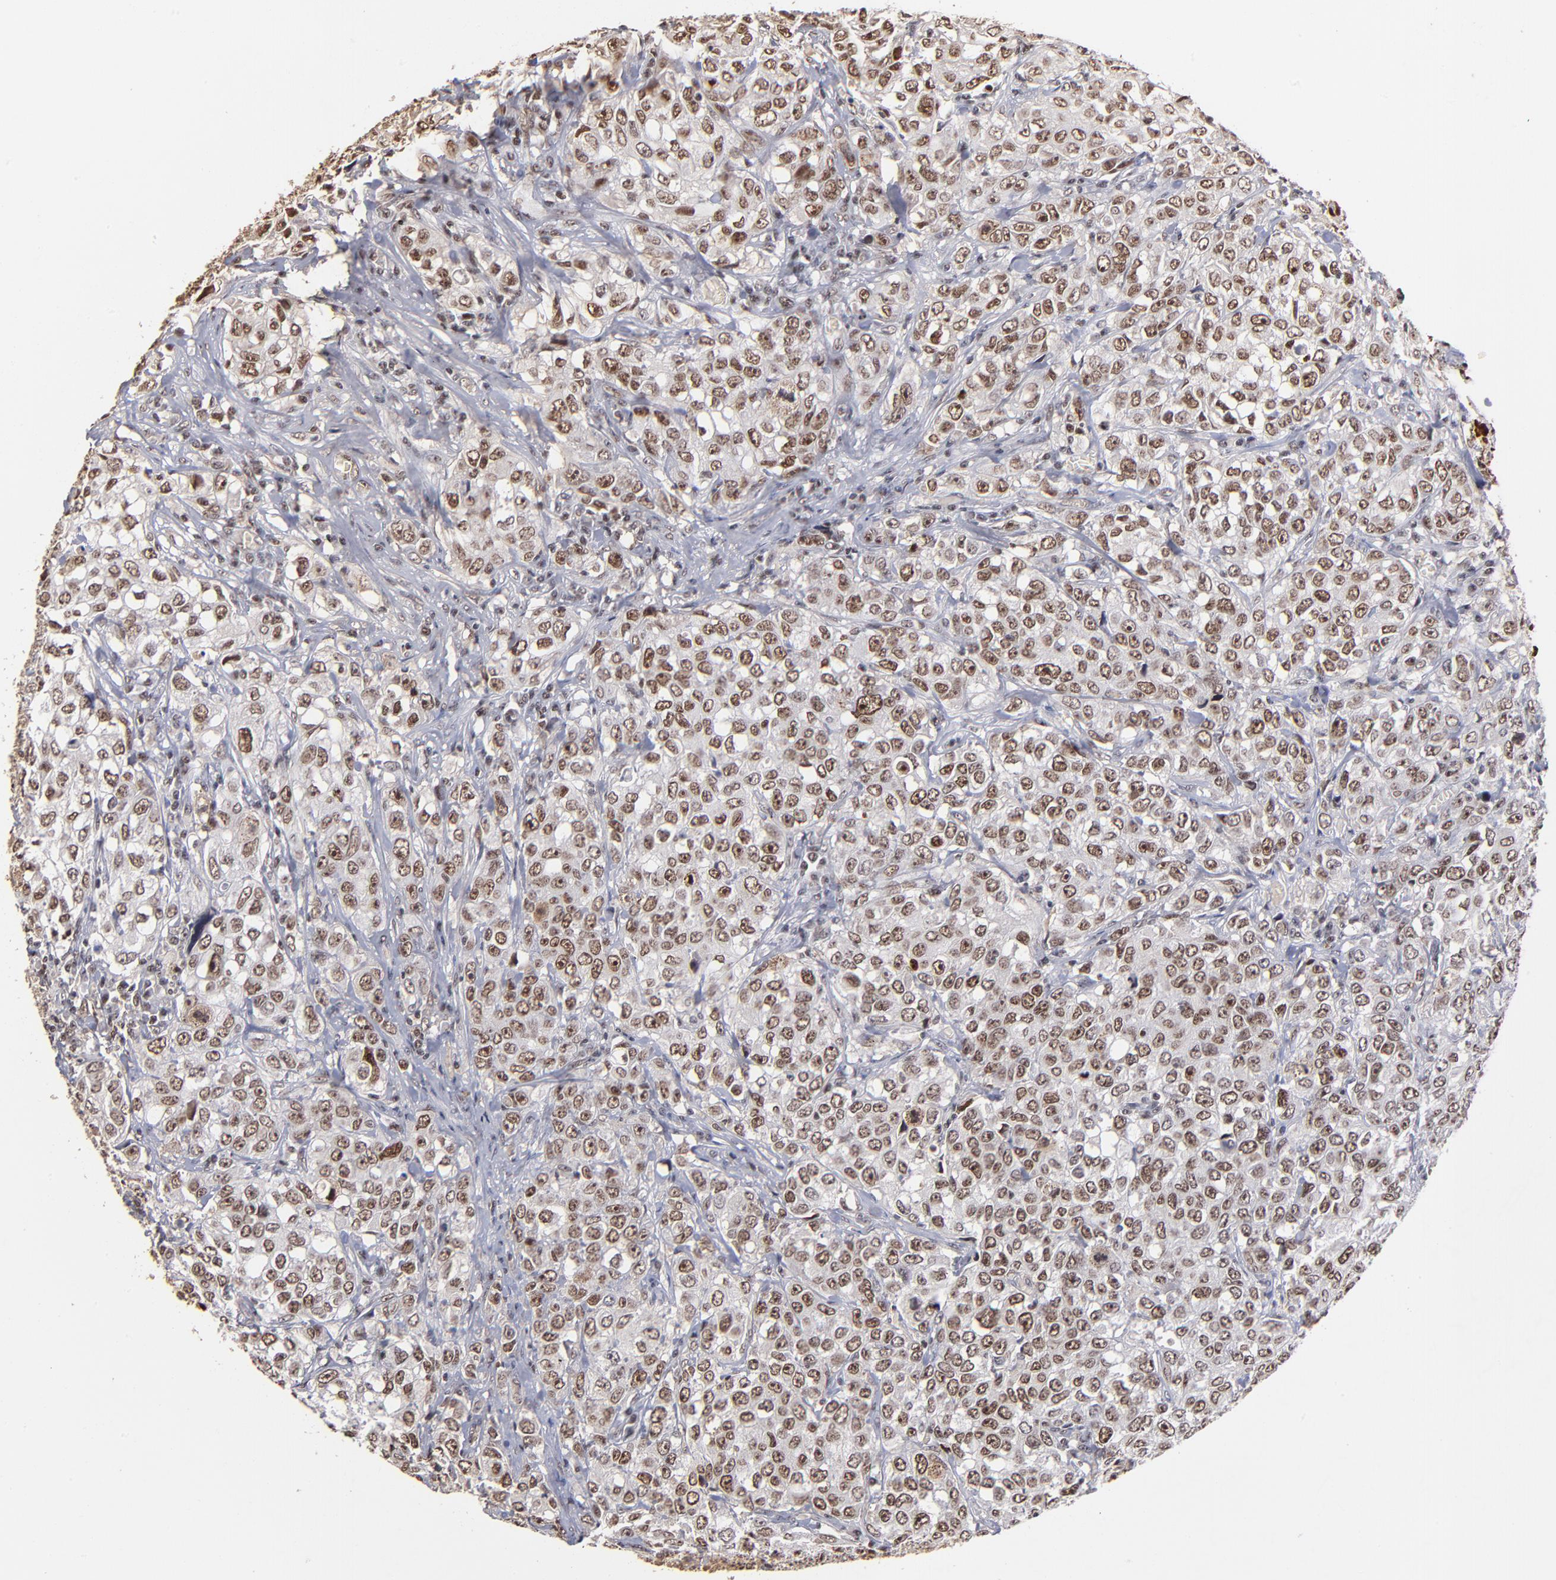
{"staining": {"intensity": "strong", "quantity": ">75%", "location": "cytoplasmic/membranous,nuclear"}, "tissue": "urothelial cancer", "cell_type": "Tumor cells", "image_type": "cancer", "snomed": [{"axis": "morphology", "description": "Urothelial carcinoma, High grade"}, {"axis": "topography", "description": "Urinary bladder"}], "caption": "DAB immunohistochemical staining of urothelial cancer reveals strong cytoplasmic/membranous and nuclear protein expression in about >75% of tumor cells. The protein of interest is shown in brown color, while the nuclei are stained blue.", "gene": "ZNF146", "patient": {"sex": "female", "age": 75}}